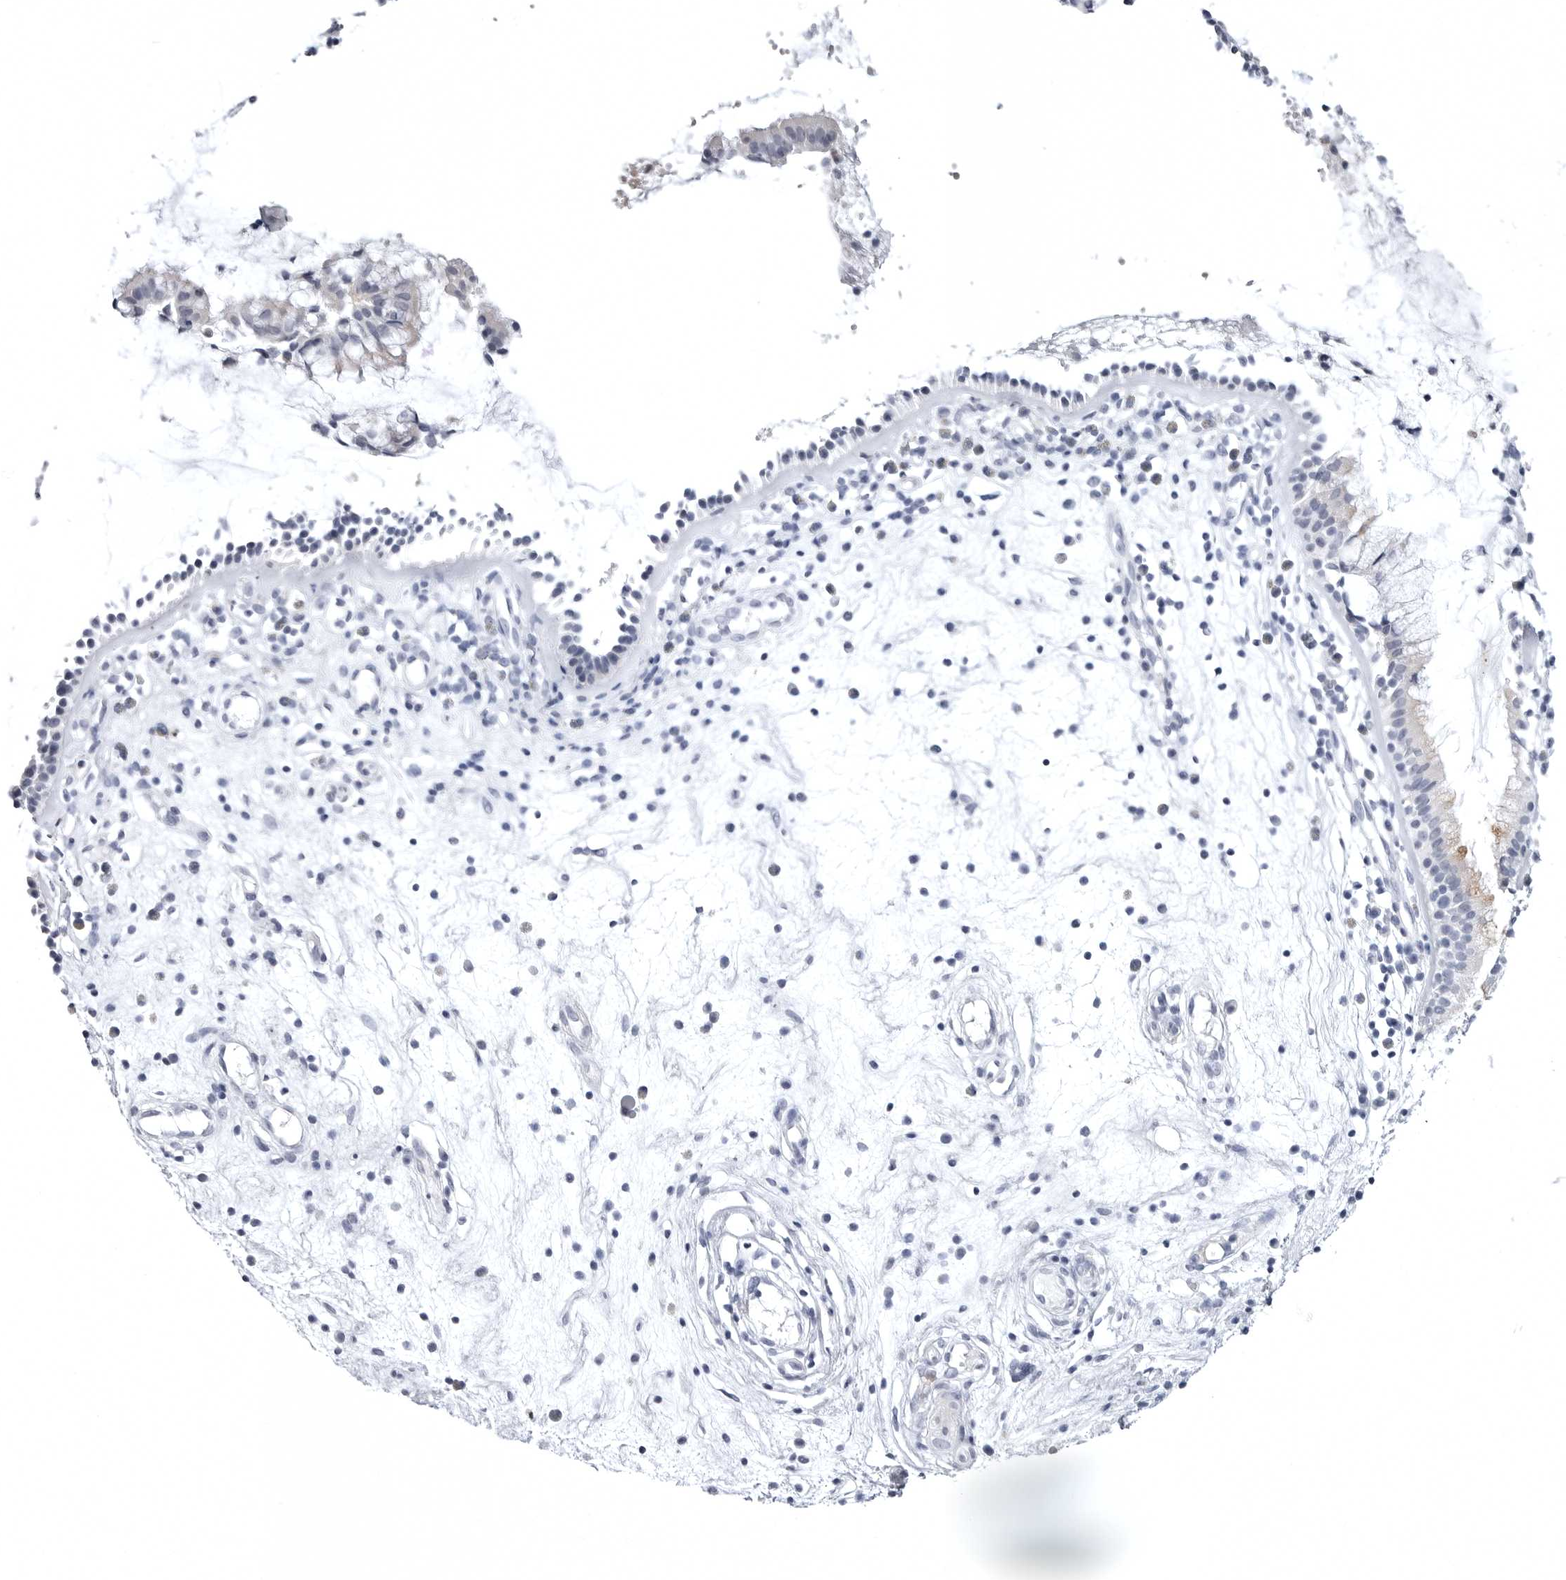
{"staining": {"intensity": "negative", "quantity": "none", "location": "none"}, "tissue": "nasopharynx", "cell_type": "Respiratory epithelial cells", "image_type": "normal", "snomed": [{"axis": "morphology", "description": "Normal tissue, NOS"}, {"axis": "topography", "description": "Nasopharynx"}], "caption": "IHC micrograph of unremarkable nasopharynx: human nasopharynx stained with DAB reveals no significant protein expression in respiratory epithelial cells.", "gene": "STAP2", "patient": {"sex": "female", "age": 39}}